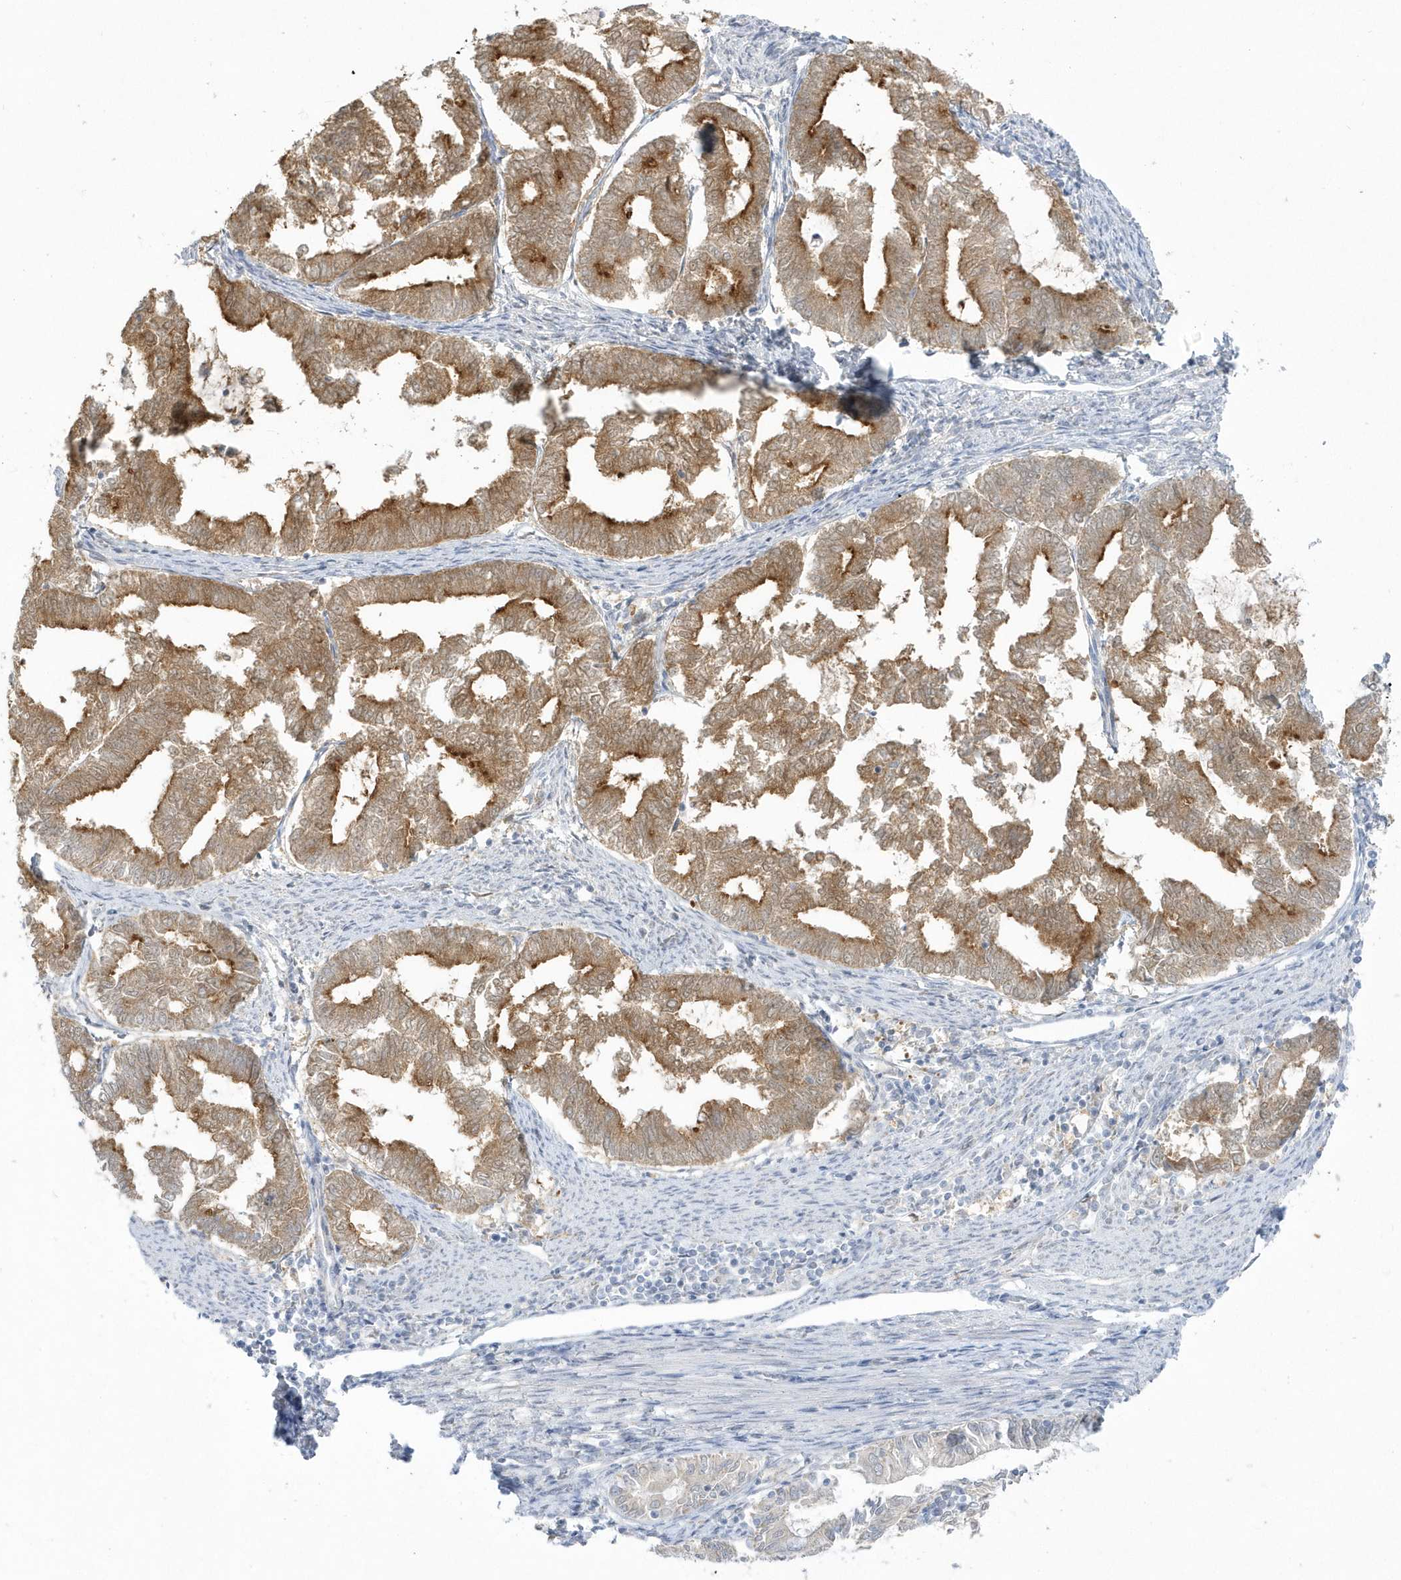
{"staining": {"intensity": "moderate", "quantity": ">75%", "location": "cytoplasmic/membranous"}, "tissue": "endometrial cancer", "cell_type": "Tumor cells", "image_type": "cancer", "snomed": [{"axis": "morphology", "description": "Adenocarcinoma, NOS"}, {"axis": "topography", "description": "Endometrium"}], "caption": "Endometrial adenocarcinoma stained with a protein marker exhibits moderate staining in tumor cells.", "gene": "PCBD1", "patient": {"sex": "female", "age": 79}}